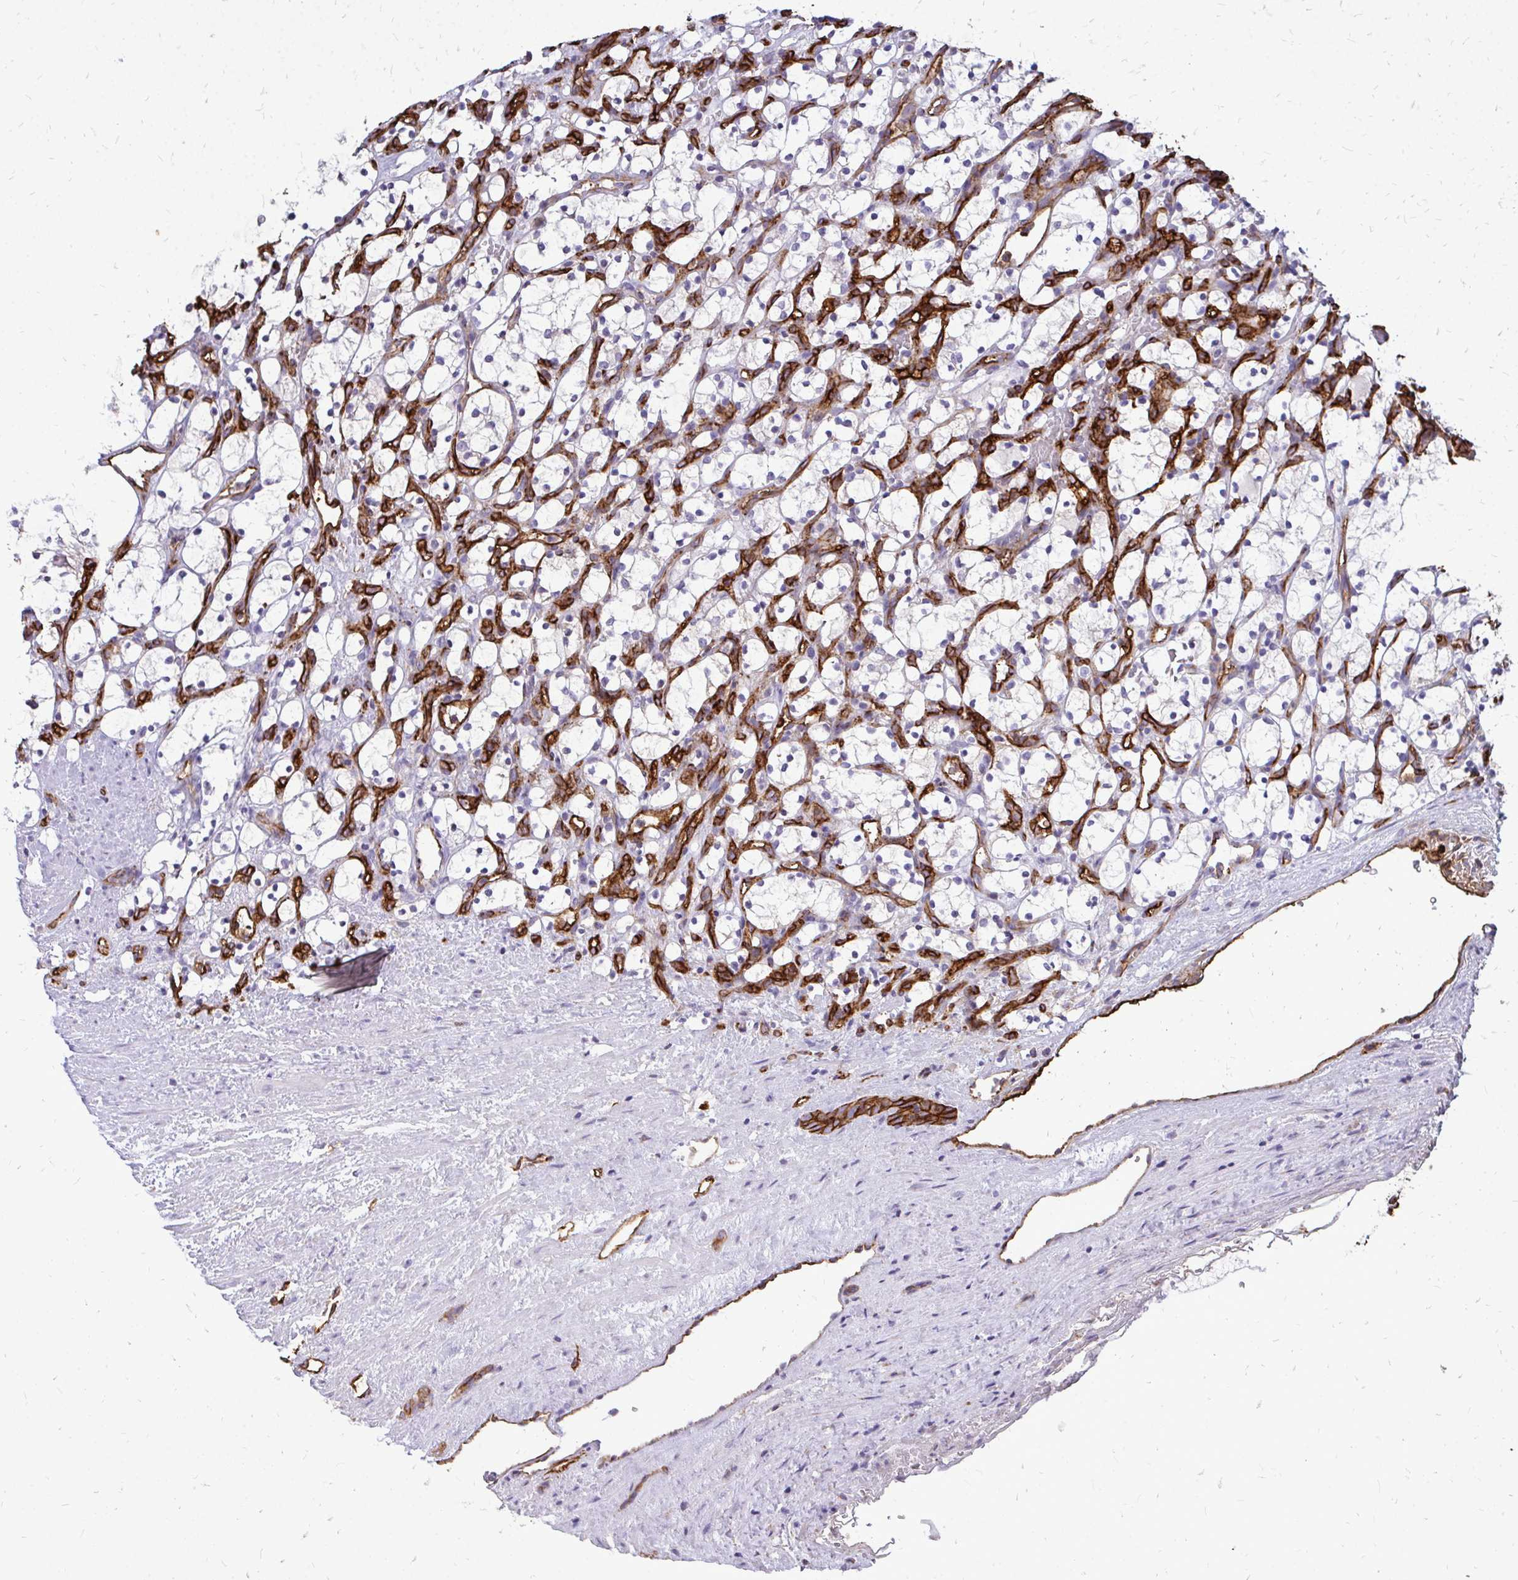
{"staining": {"intensity": "negative", "quantity": "none", "location": "none"}, "tissue": "renal cancer", "cell_type": "Tumor cells", "image_type": "cancer", "snomed": [{"axis": "morphology", "description": "Adenocarcinoma, NOS"}, {"axis": "topography", "description": "Kidney"}], "caption": "A photomicrograph of human renal cancer is negative for staining in tumor cells.", "gene": "MARCKSL1", "patient": {"sex": "female", "age": 69}}